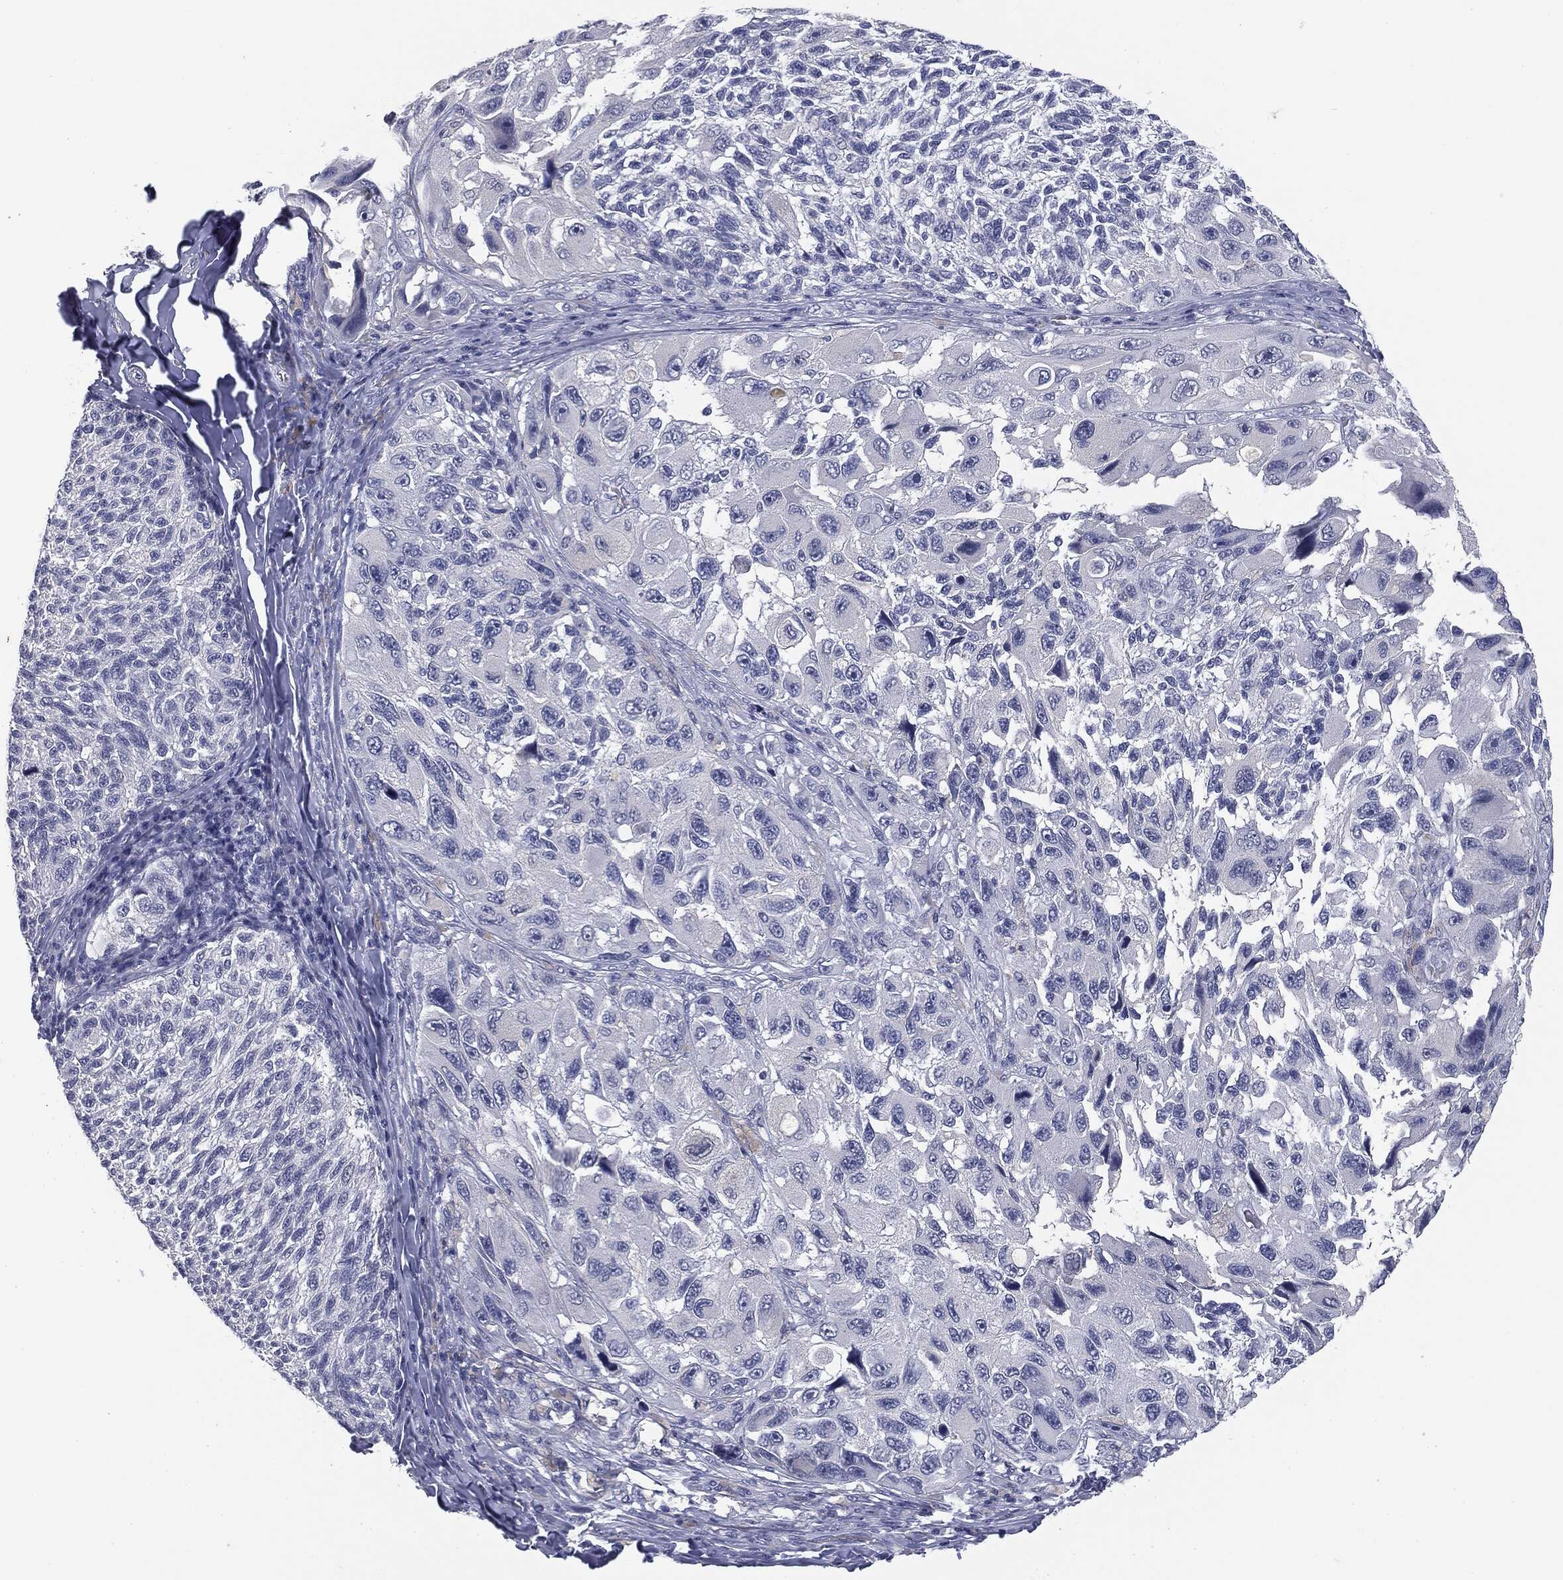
{"staining": {"intensity": "negative", "quantity": "none", "location": "none"}, "tissue": "melanoma", "cell_type": "Tumor cells", "image_type": "cancer", "snomed": [{"axis": "morphology", "description": "Malignant melanoma, NOS"}, {"axis": "topography", "description": "Skin"}], "caption": "This is an immunohistochemistry histopathology image of malignant melanoma. There is no positivity in tumor cells.", "gene": "MUC1", "patient": {"sex": "female", "age": 73}}